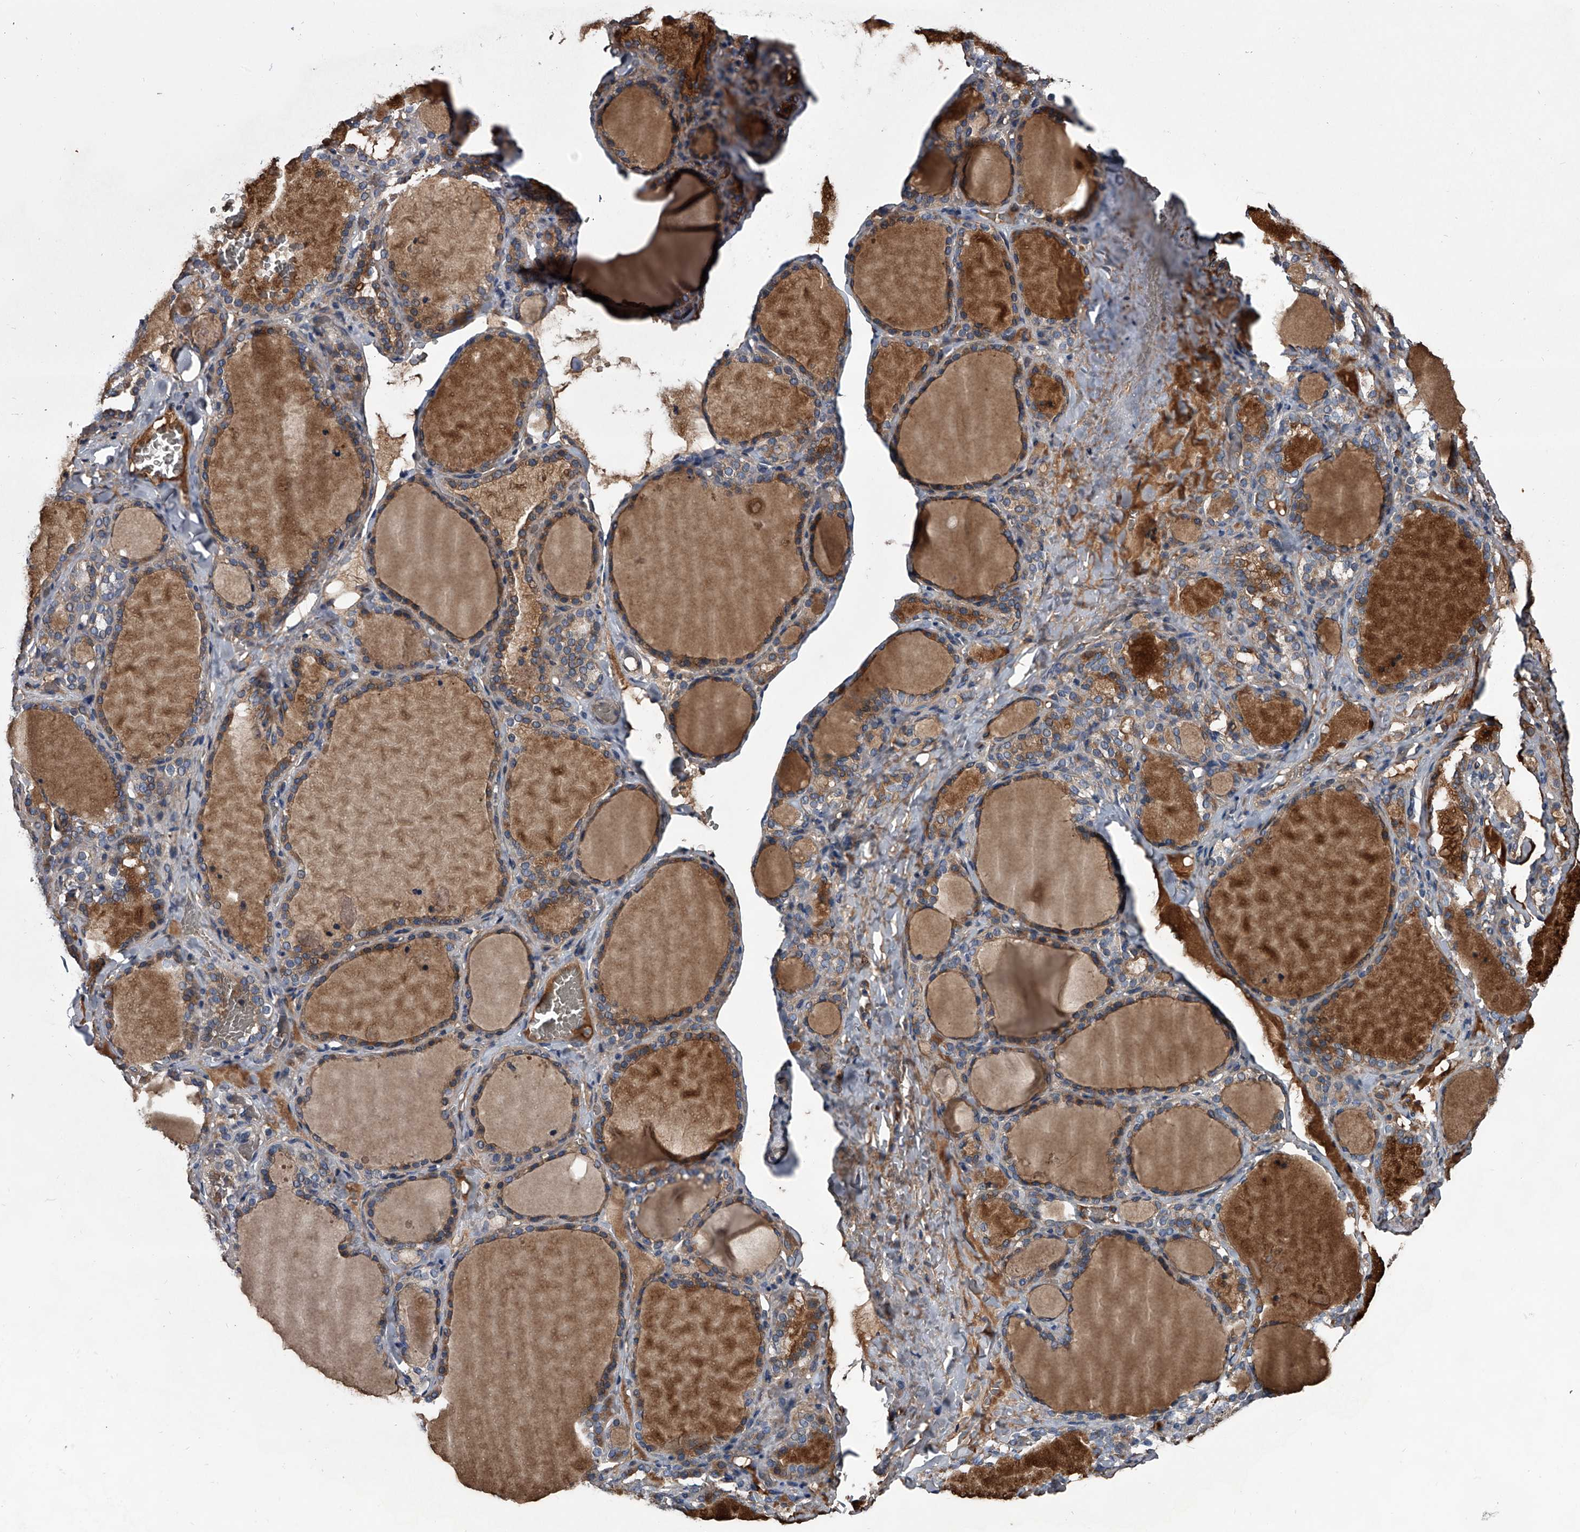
{"staining": {"intensity": "moderate", "quantity": ">75%", "location": "cytoplasmic/membranous"}, "tissue": "thyroid gland", "cell_type": "Glandular cells", "image_type": "normal", "snomed": [{"axis": "morphology", "description": "Normal tissue, NOS"}, {"axis": "topography", "description": "Thyroid gland"}], "caption": "Protein staining by immunohistochemistry shows moderate cytoplasmic/membranous positivity in approximately >75% of glandular cells in unremarkable thyroid gland.", "gene": "KIF13A", "patient": {"sex": "female", "age": 22}}